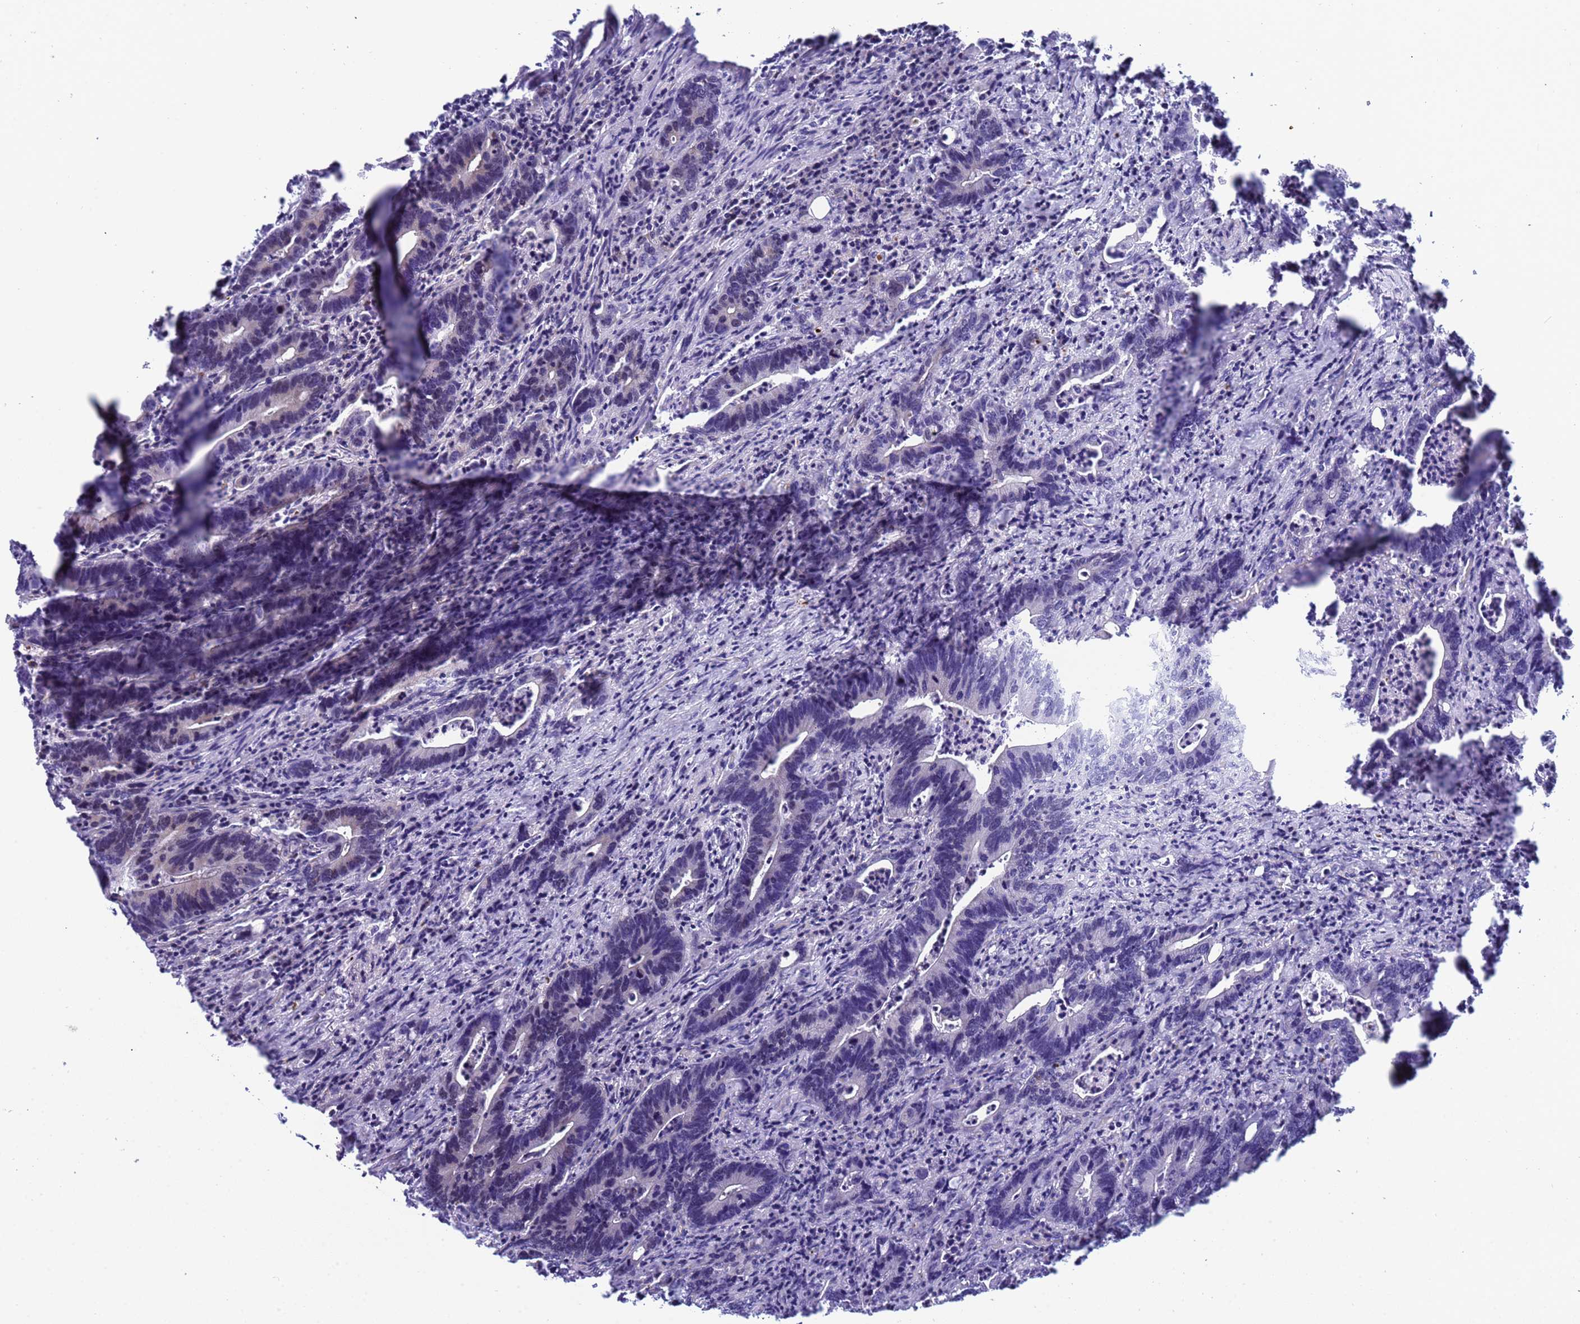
{"staining": {"intensity": "negative", "quantity": "none", "location": "none"}, "tissue": "colorectal cancer", "cell_type": "Tumor cells", "image_type": "cancer", "snomed": [{"axis": "morphology", "description": "Adenocarcinoma, NOS"}, {"axis": "topography", "description": "Colon"}], "caption": "IHC of adenocarcinoma (colorectal) displays no expression in tumor cells.", "gene": "POP5", "patient": {"sex": "female", "age": 75}}